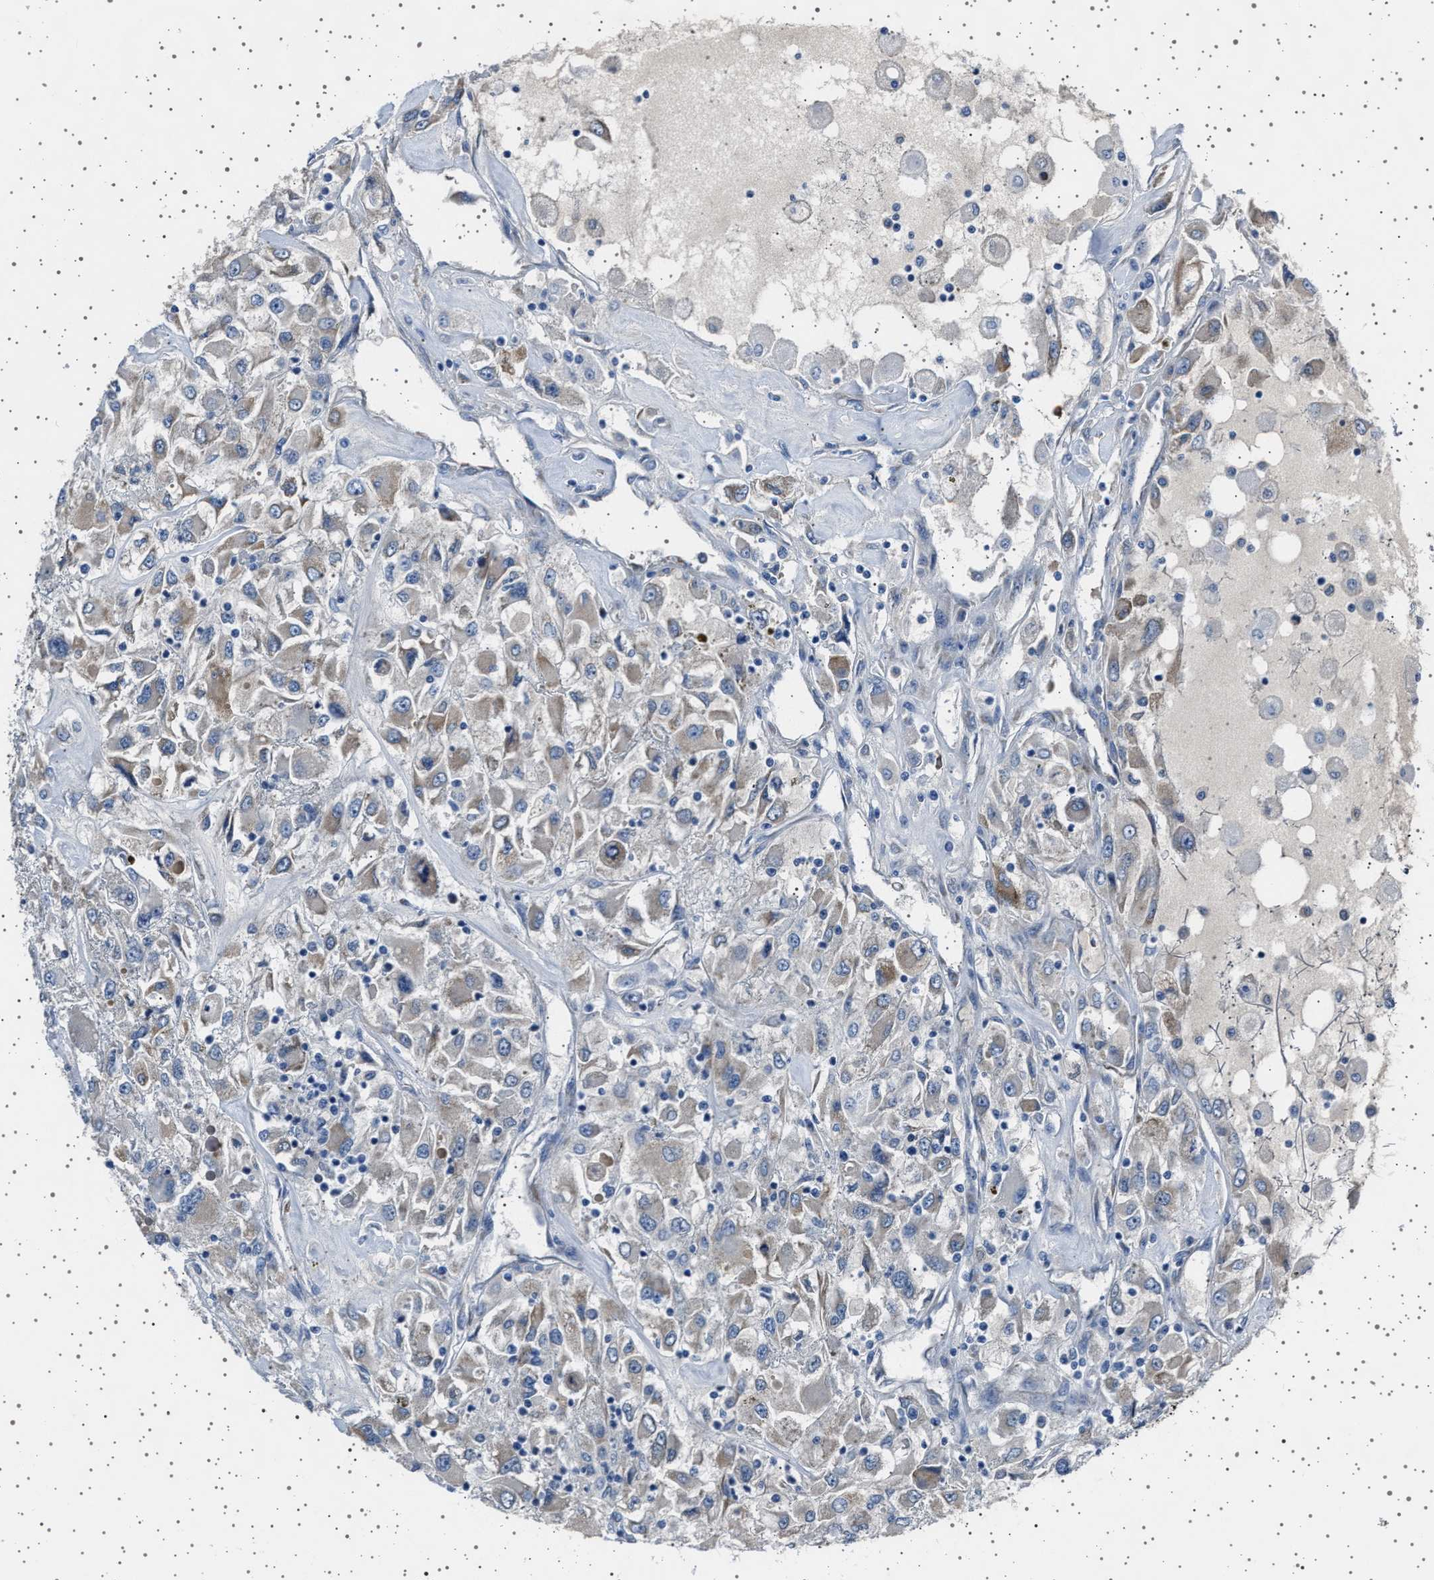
{"staining": {"intensity": "weak", "quantity": "25%-75%", "location": "cytoplasmic/membranous"}, "tissue": "renal cancer", "cell_type": "Tumor cells", "image_type": "cancer", "snomed": [{"axis": "morphology", "description": "Adenocarcinoma, NOS"}, {"axis": "topography", "description": "Kidney"}], "caption": "Immunohistochemical staining of human renal cancer (adenocarcinoma) demonstrates weak cytoplasmic/membranous protein expression in approximately 25%-75% of tumor cells.", "gene": "FTCD", "patient": {"sex": "female", "age": 52}}